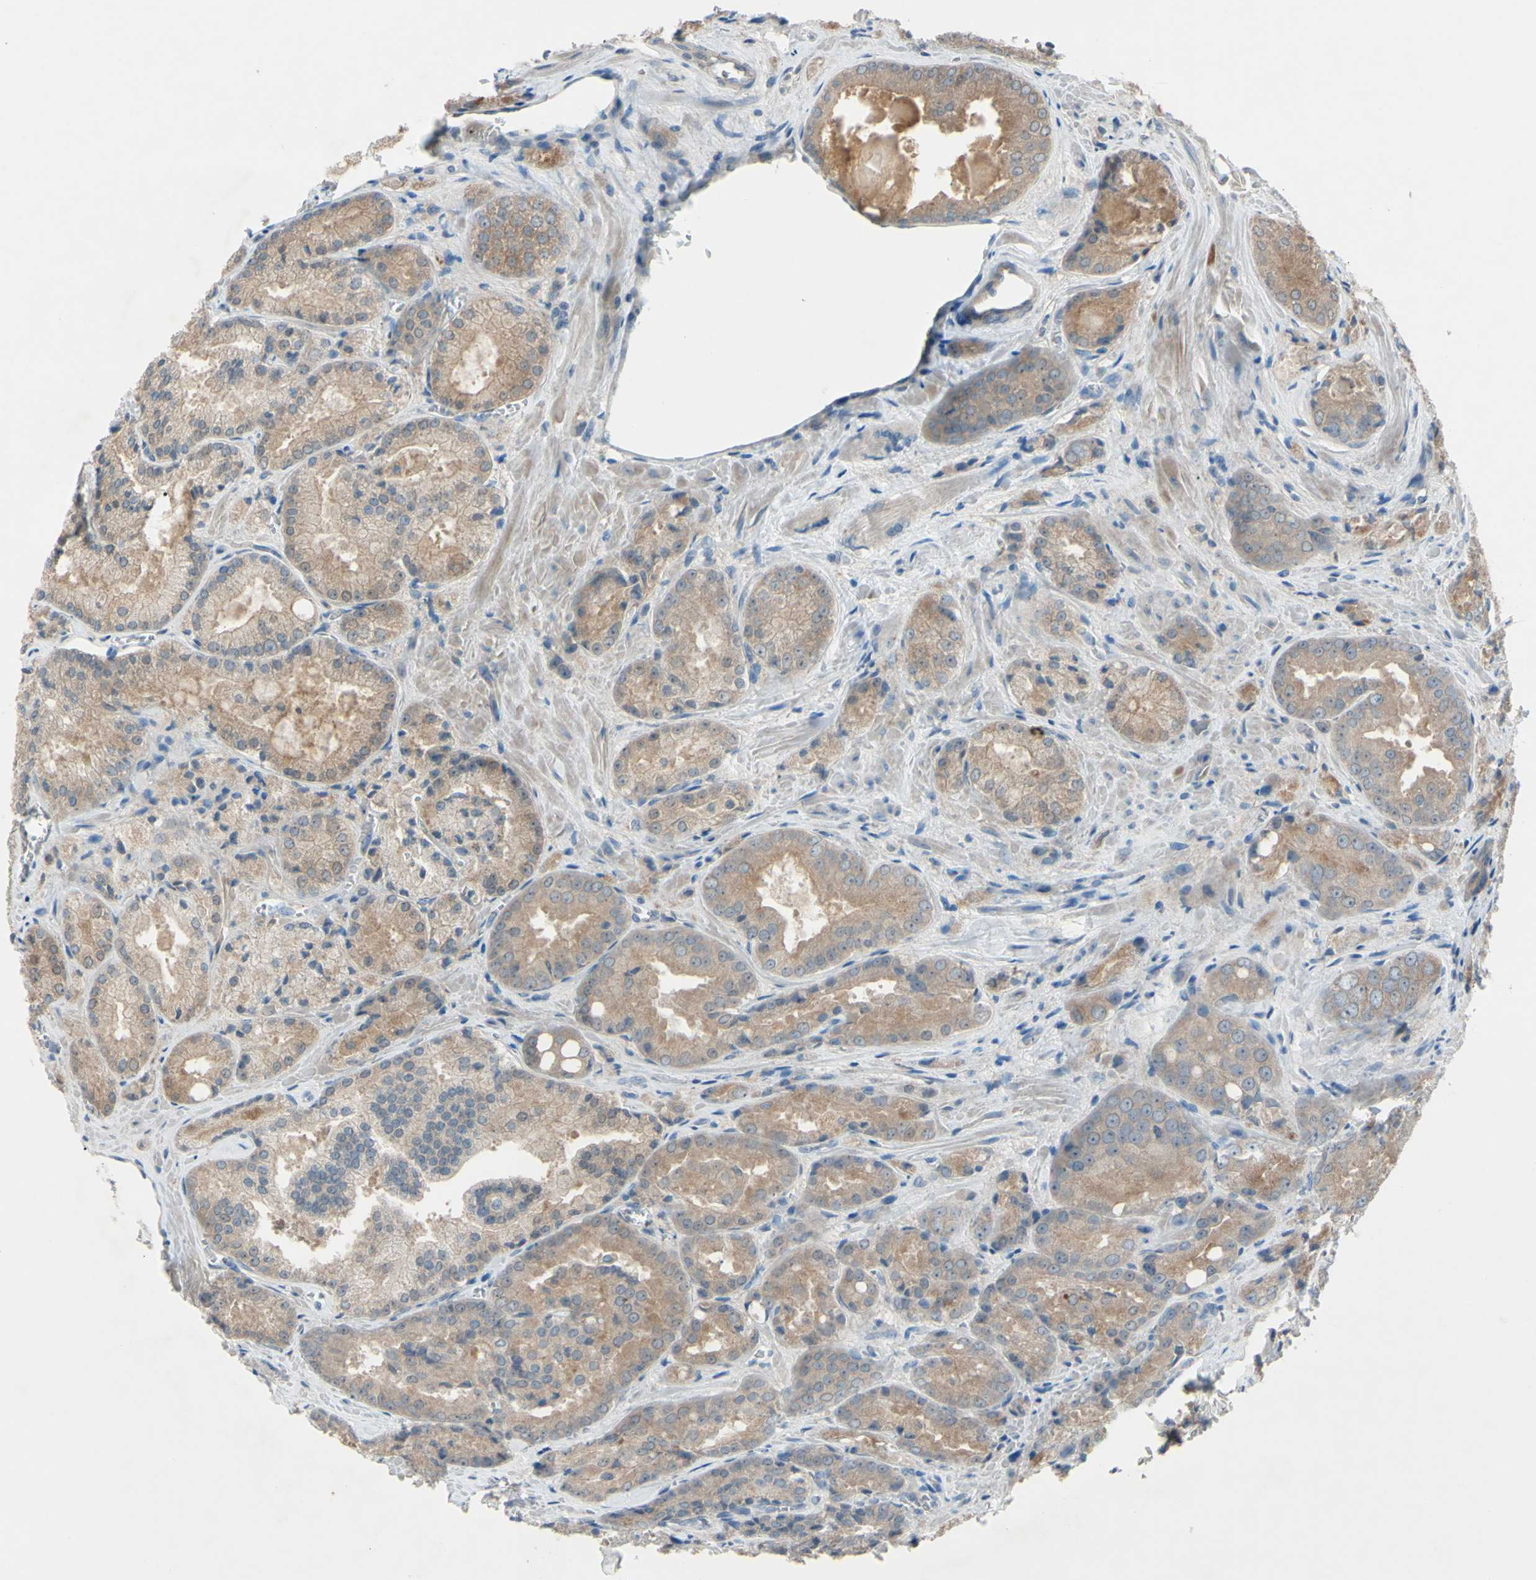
{"staining": {"intensity": "weak", "quantity": ">75%", "location": "cytoplasmic/membranous"}, "tissue": "prostate cancer", "cell_type": "Tumor cells", "image_type": "cancer", "snomed": [{"axis": "morphology", "description": "Adenocarcinoma, Low grade"}, {"axis": "topography", "description": "Prostate"}], "caption": "Immunohistochemical staining of human prostate cancer (adenocarcinoma (low-grade)) shows weak cytoplasmic/membranous protein staining in approximately >75% of tumor cells. The staining was performed using DAB (3,3'-diaminobenzidine) to visualize the protein expression in brown, while the nuclei were stained in blue with hematoxylin (Magnification: 20x).", "gene": "ATRN", "patient": {"sex": "male", "age": 64}}